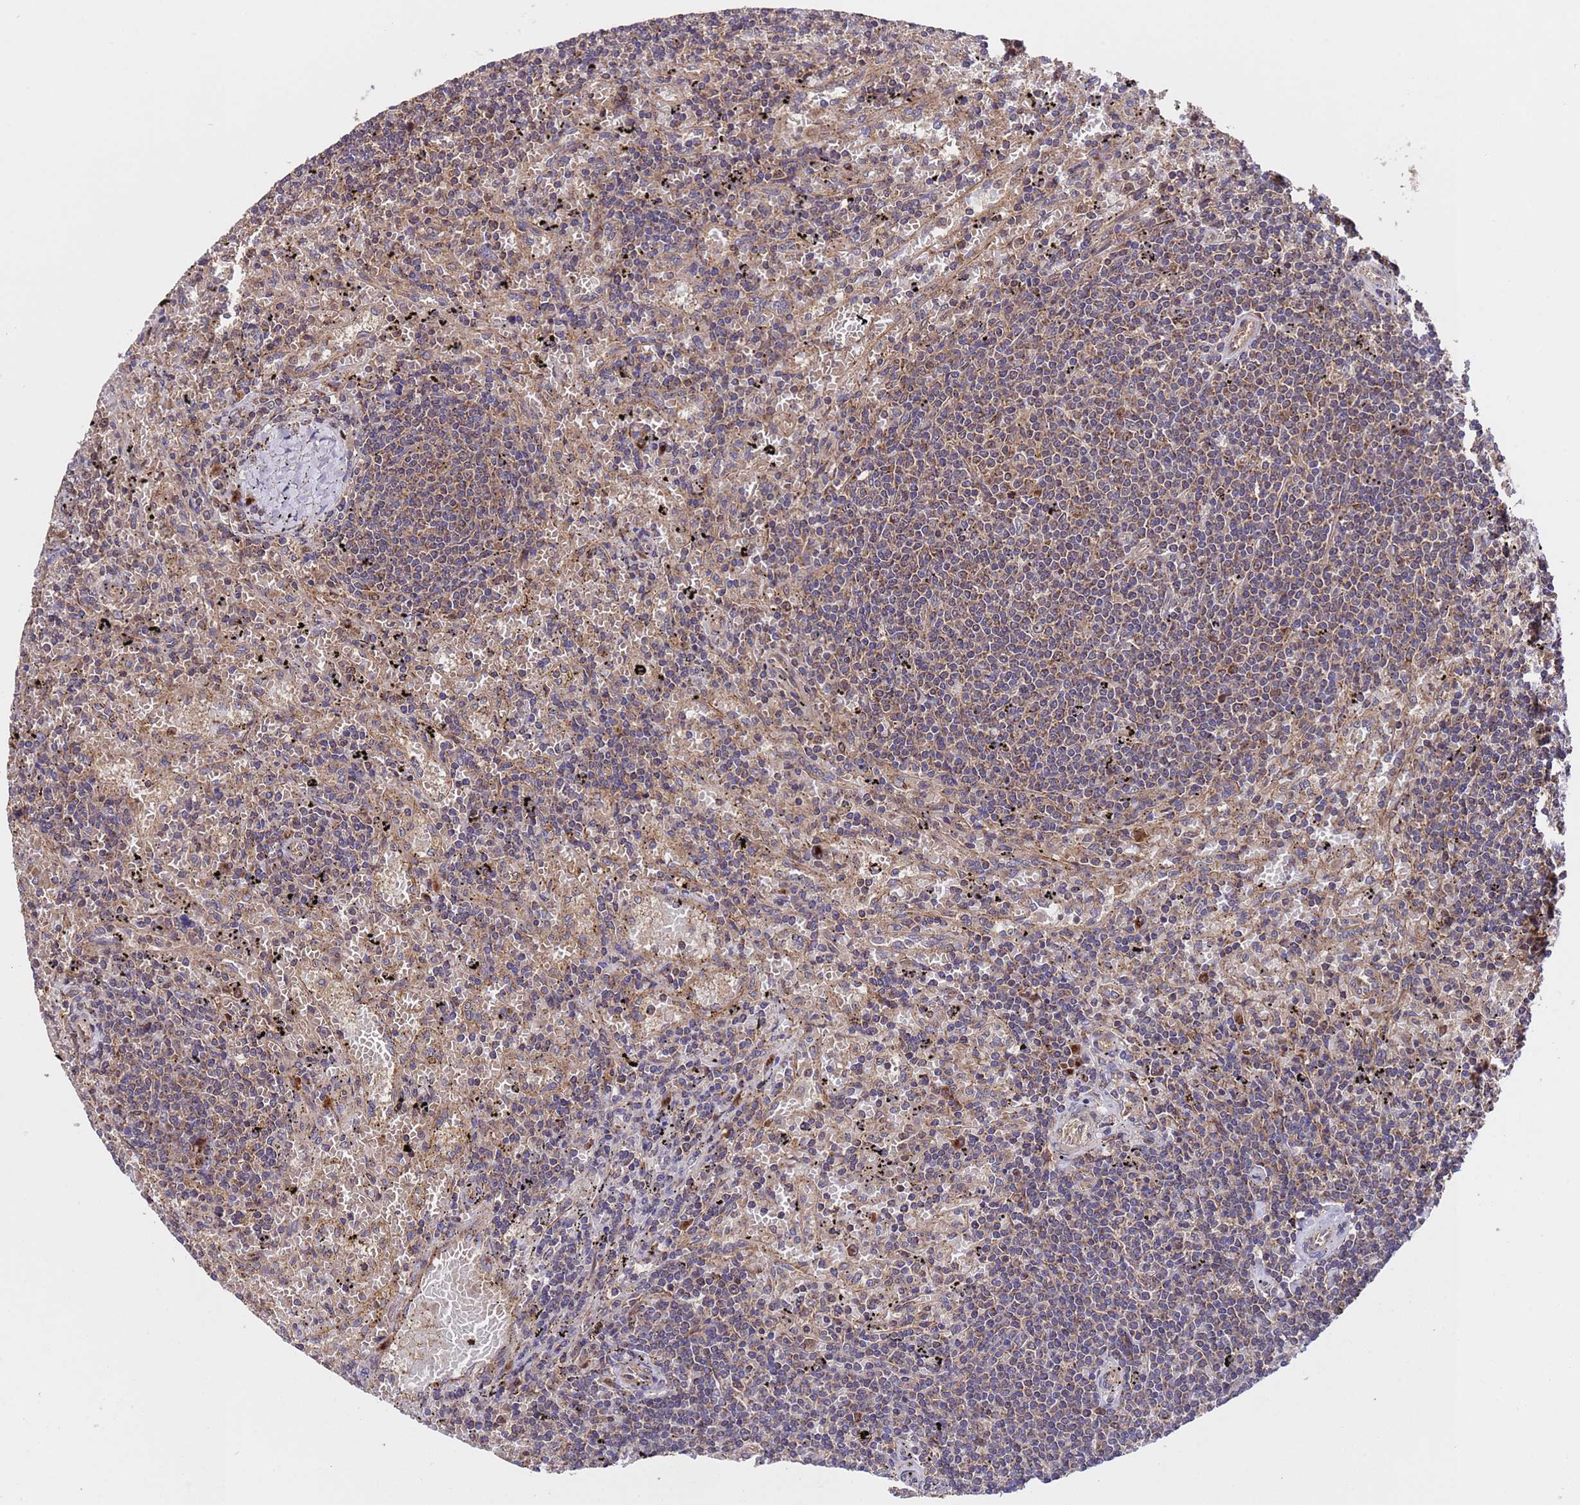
{"staining": {"intensity": "weak", "quantity": "25%-75%", "location": "cytoplasmic/membranous"}, "tissue": "lymphoma", "cell_type": "Tumor cells", "image_type": "cancer", "snomed": [{"axis": "morphology", "description": "Malignant lymphoma, non-Hodgkin's type, Low grade"}, {"axis": "topography", "description": "Spleen"}], "caption": "Immunohistochemistry (IHC) of low-grade malignant lymphoma, non-Hodgkin's type exhibits low levels of weak cytoplasmic/membranous positivity in about 25%-75% of tumor cells. The staining was performed using DAB (3,3'-diaminobenzidine) to visualize the protein expression in brown, while the nuclei were stained in blue with hematoxylin (Magnification: 20x).", "gene": "TSR3", "patient": {"sex": "male", "age": 76}}